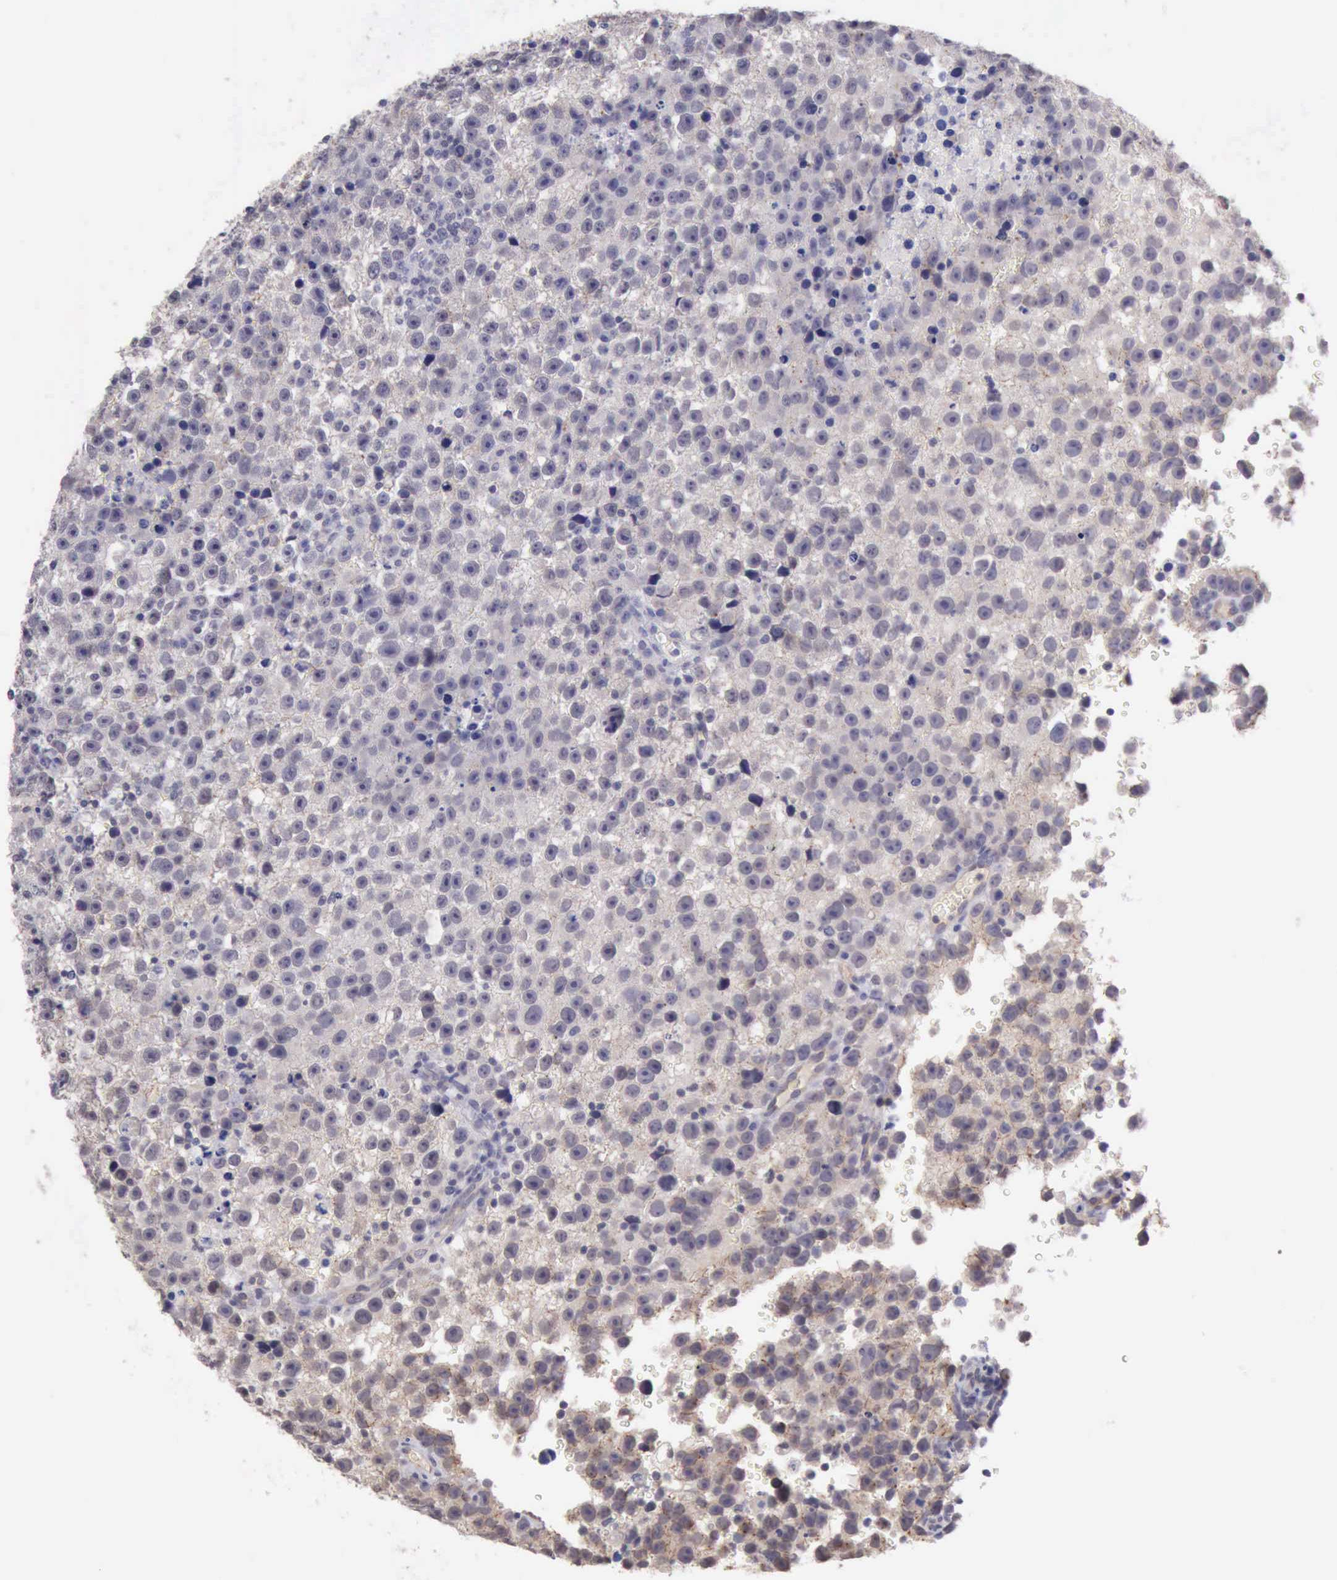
{"staining": {"intensity": "negative", "quantity": "none", "location": "none"}, "tissue": "testis cancer", "cell_type": "Tumor cells", "image_type": "cancer", "snomed": [{"axis": "morphology", "description": "Seminoma, NOS"}, {"axis": "topography", "description": "Testis"}], "caption": "An immunohistochemistry (IHC) micrograph of testis seminoma is shown. There is no staining in tumor cells of testis seminoma.", "gene": "KCND1", "patient": {"sex": "male", "age": 33}}